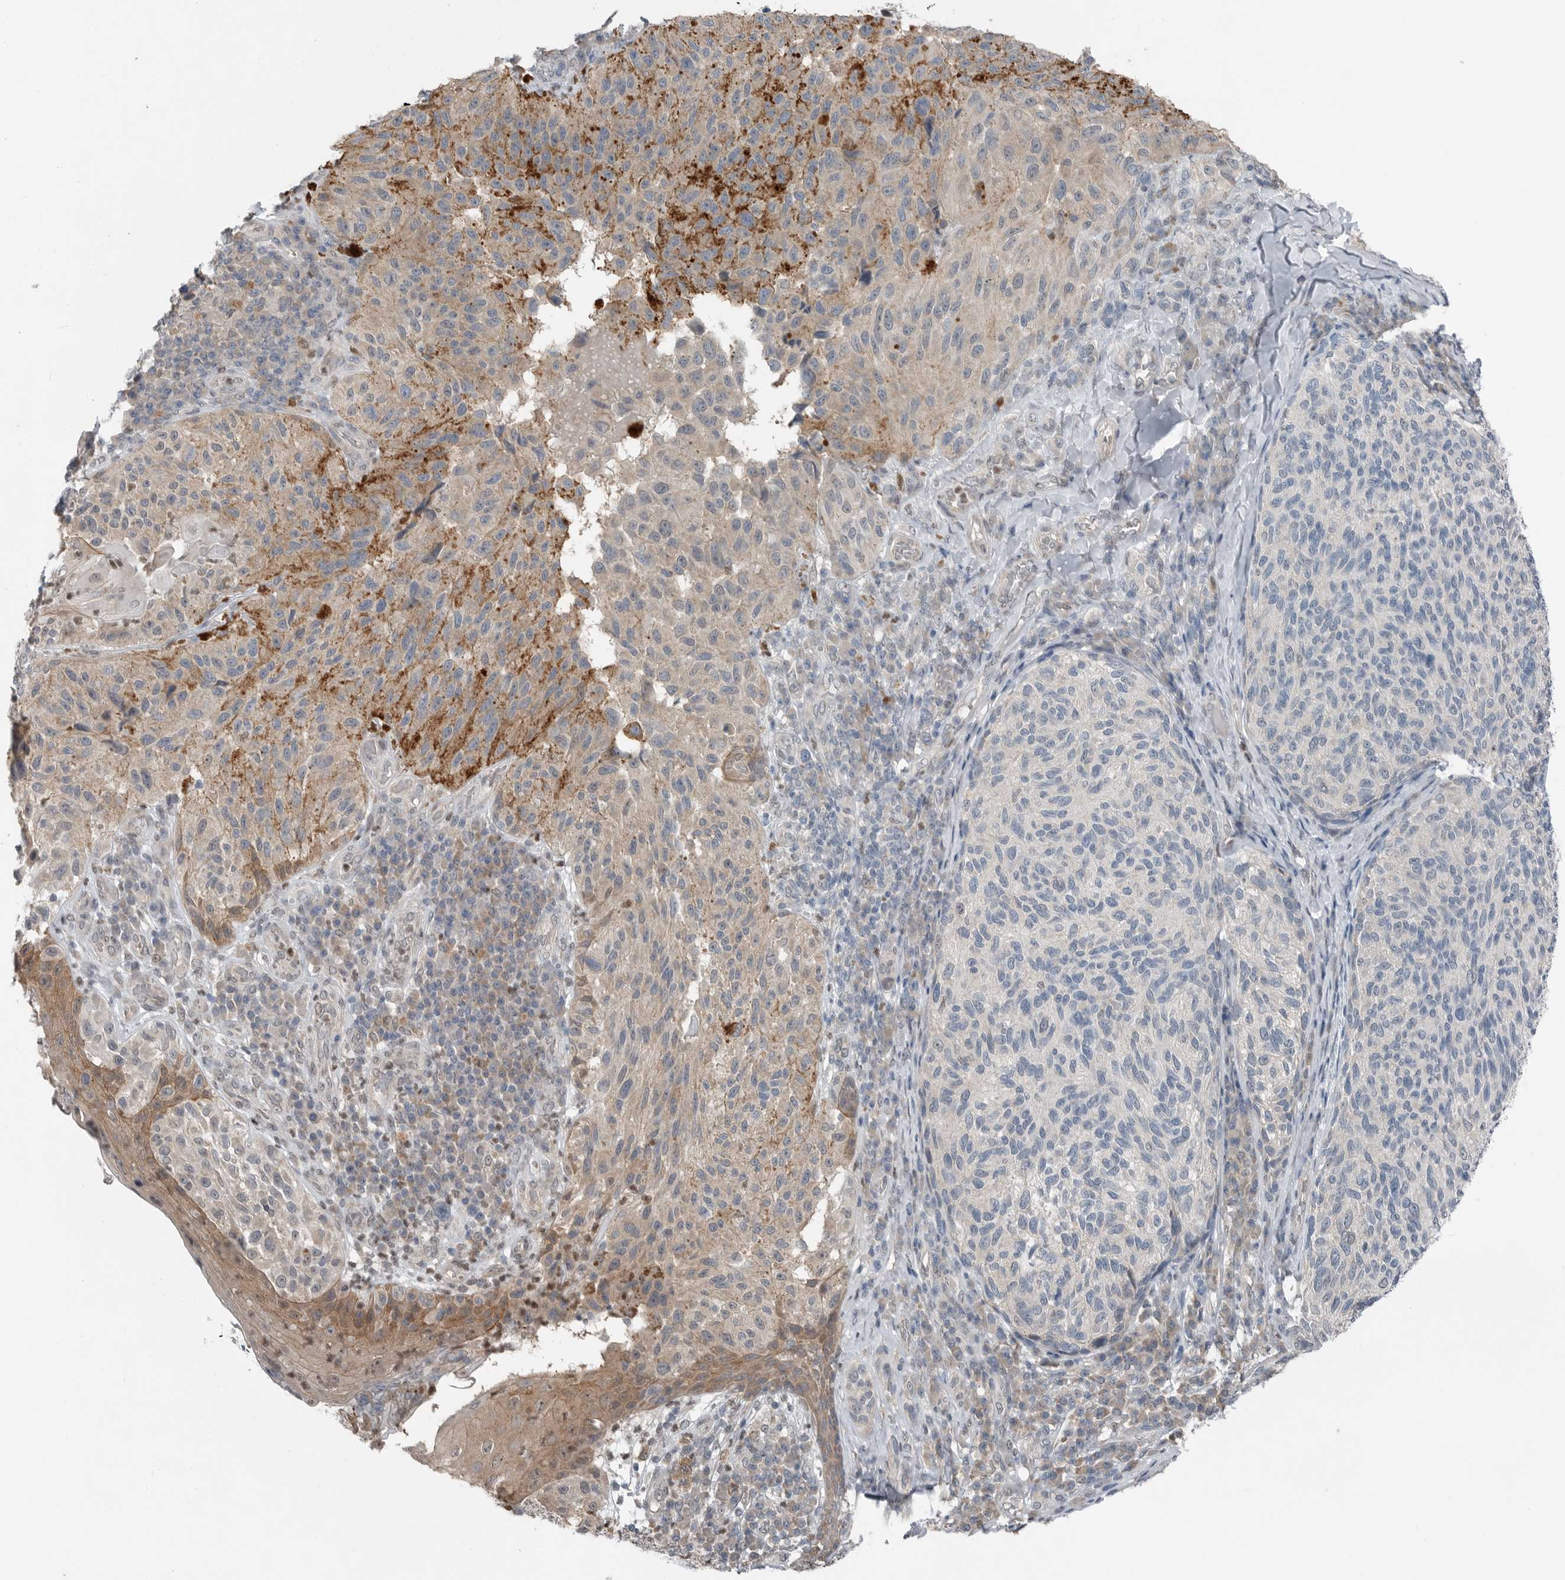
{"staining": {"intensity": "weak", "quantity": "25%-75%", "location": "cytoplasmic/membranous"}, "tissue": "melanoma", "cell_type": "Tumor cells", "image_type": "cancer", "snomed": [{"axis": "morphology", "description": "Malignant melanoma, NOS"}, {"axis": "topography", "description": "Skin"}], "caption": "Protein expression by immunohistochemistry reveals weak cytoplasmic/membranous staining in approximately 25%-75% of tumor cells in malignant melanoma.", "gene": "MFAP3L", "patient": {"sex": "female", "age": 73}}